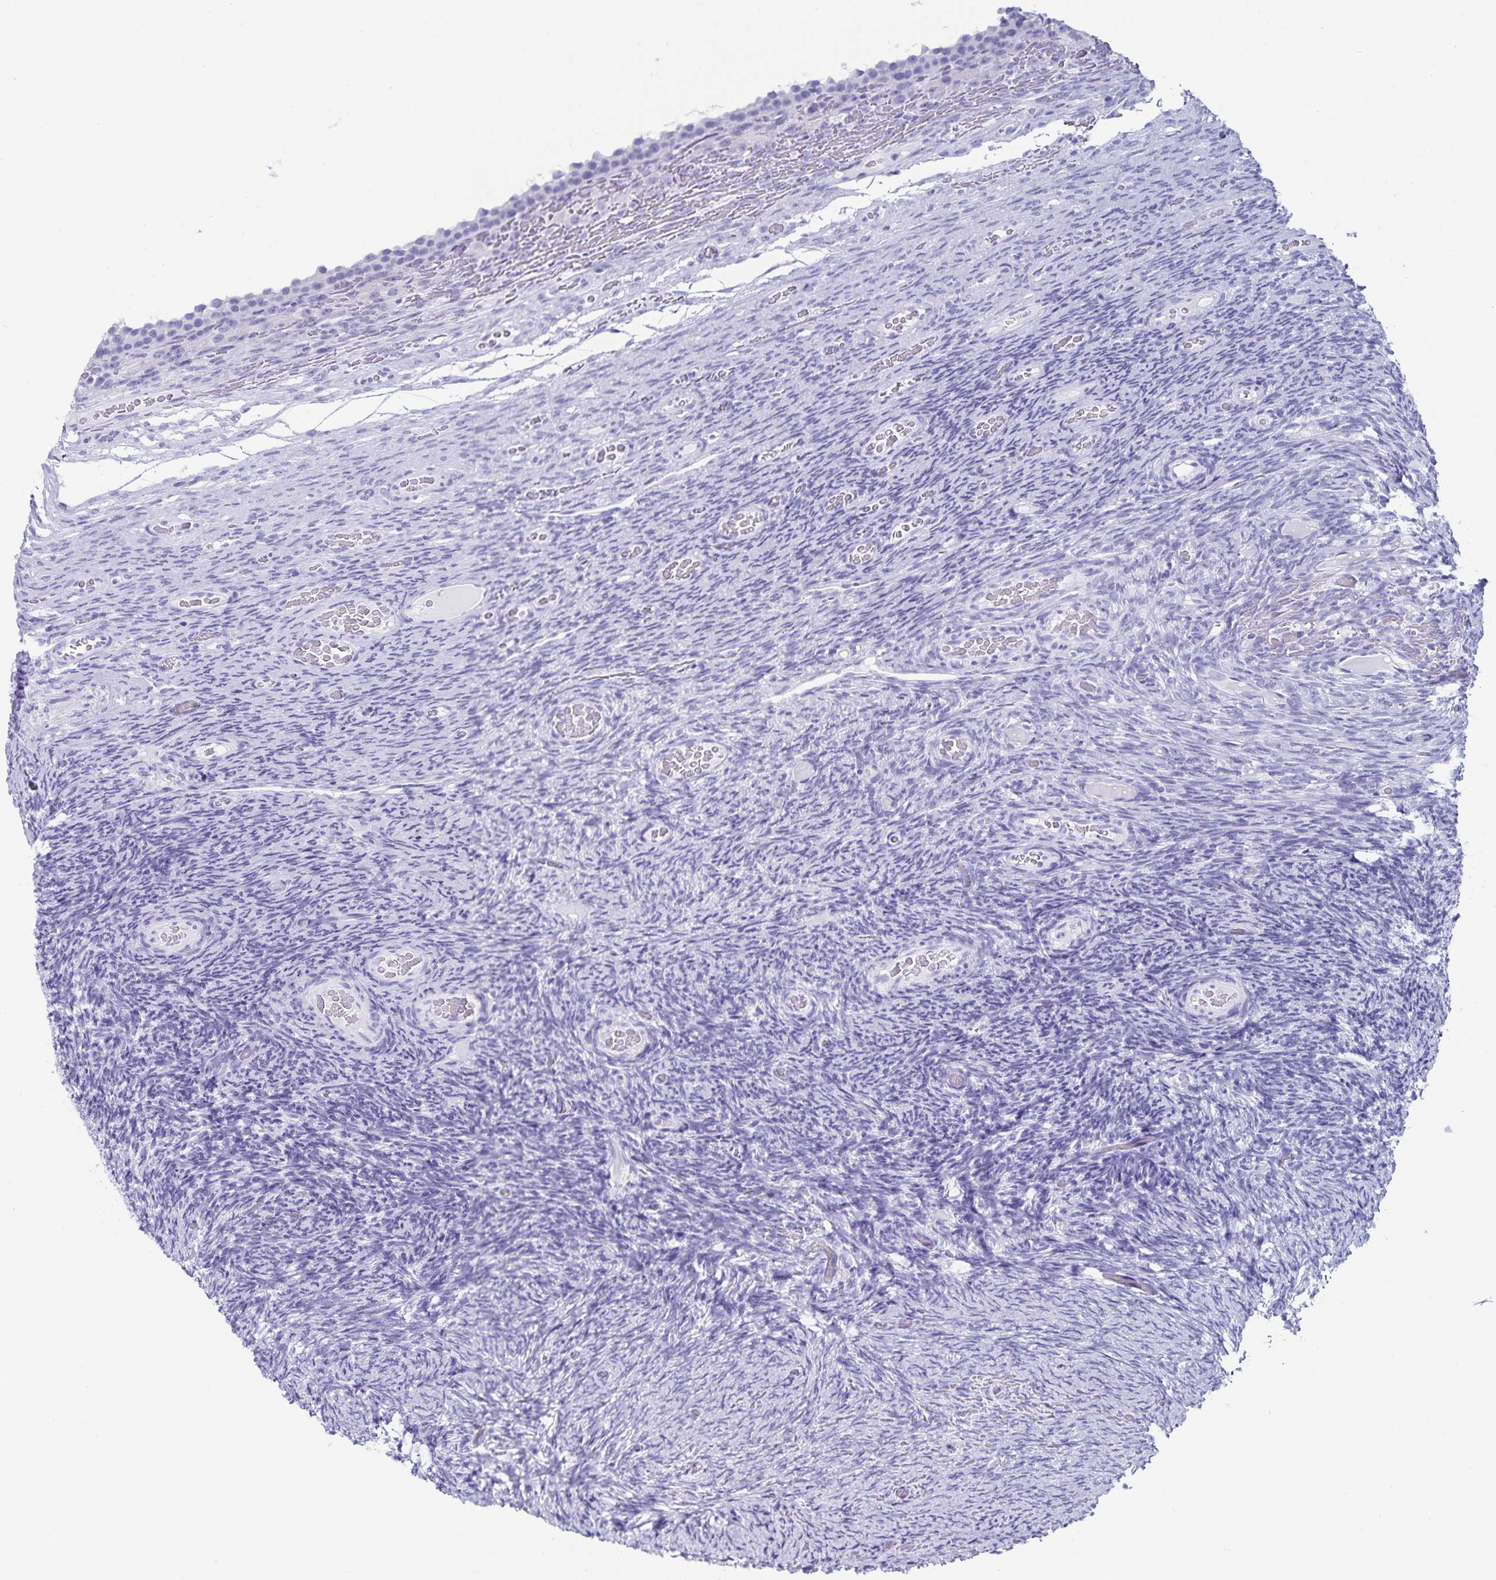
{"staining": {"intensity": "negative", "quantity": "none", "location": "none"}, "tissue": "ovary", "cell_type": "Follicle cells", "image_type": "normal", "snomed": [{"axis": "morphology", "description": "Normal tissue, NOS"}, {"axis": "topography", "description": "Ovary"}], "caption": "Immunohistochemistry (IHC) histopathology image of normal ovary: human ovary stained with DAB (3,3'-diaminobenzidine) exhibits no significant protein positivity in follicle cells. The staining was performed using DAB to visualize the protein expression in brown, while the nuclei were stained in blue with hematoxylin (Magnification: 20x).", "gene": "C19orf73", "patient": {"sex": "female", "age": 34}}